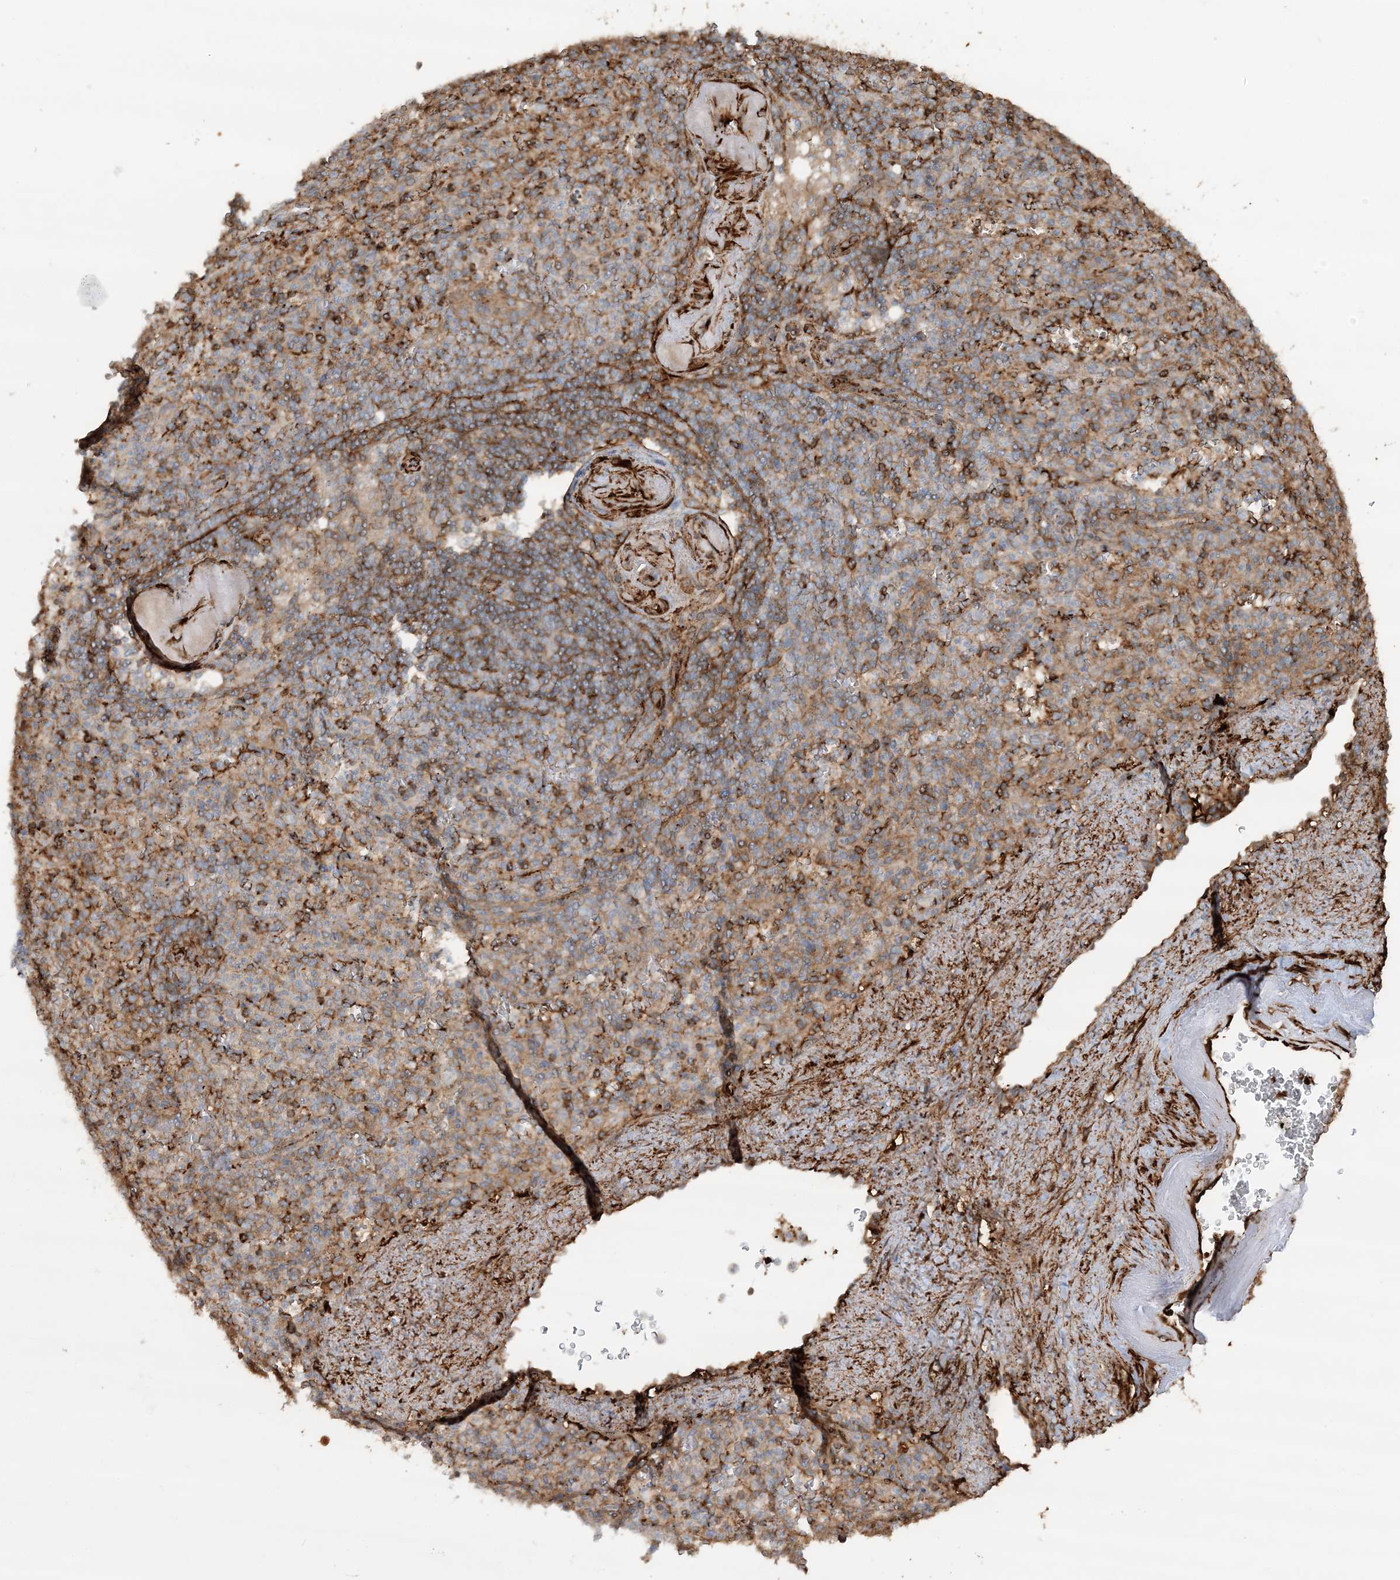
{"staining": {"intensity": "moderate", "quantity": "<25%", "location": "cytoplasmic/membranous"}, "tissue": "spleen", "cell_type": "Cells in red pulp", "image_type": "normal", "snomed": [{"axis": "morphology", "description": "Normal tissue, NOS"}, {"axis": "topography", "description": "Spleen"}], "caption": "A low amount of moderate cytoplasmic/membranous expression is seen in about <25% of cells in red pulp in normal spleen. The staining was performed using DAB, with brown indicating positive protein expression. Nuclei are stained blue with hematoxylin.", "gene": "DSTN", "patient": {"sex": "female", "age": 74}}